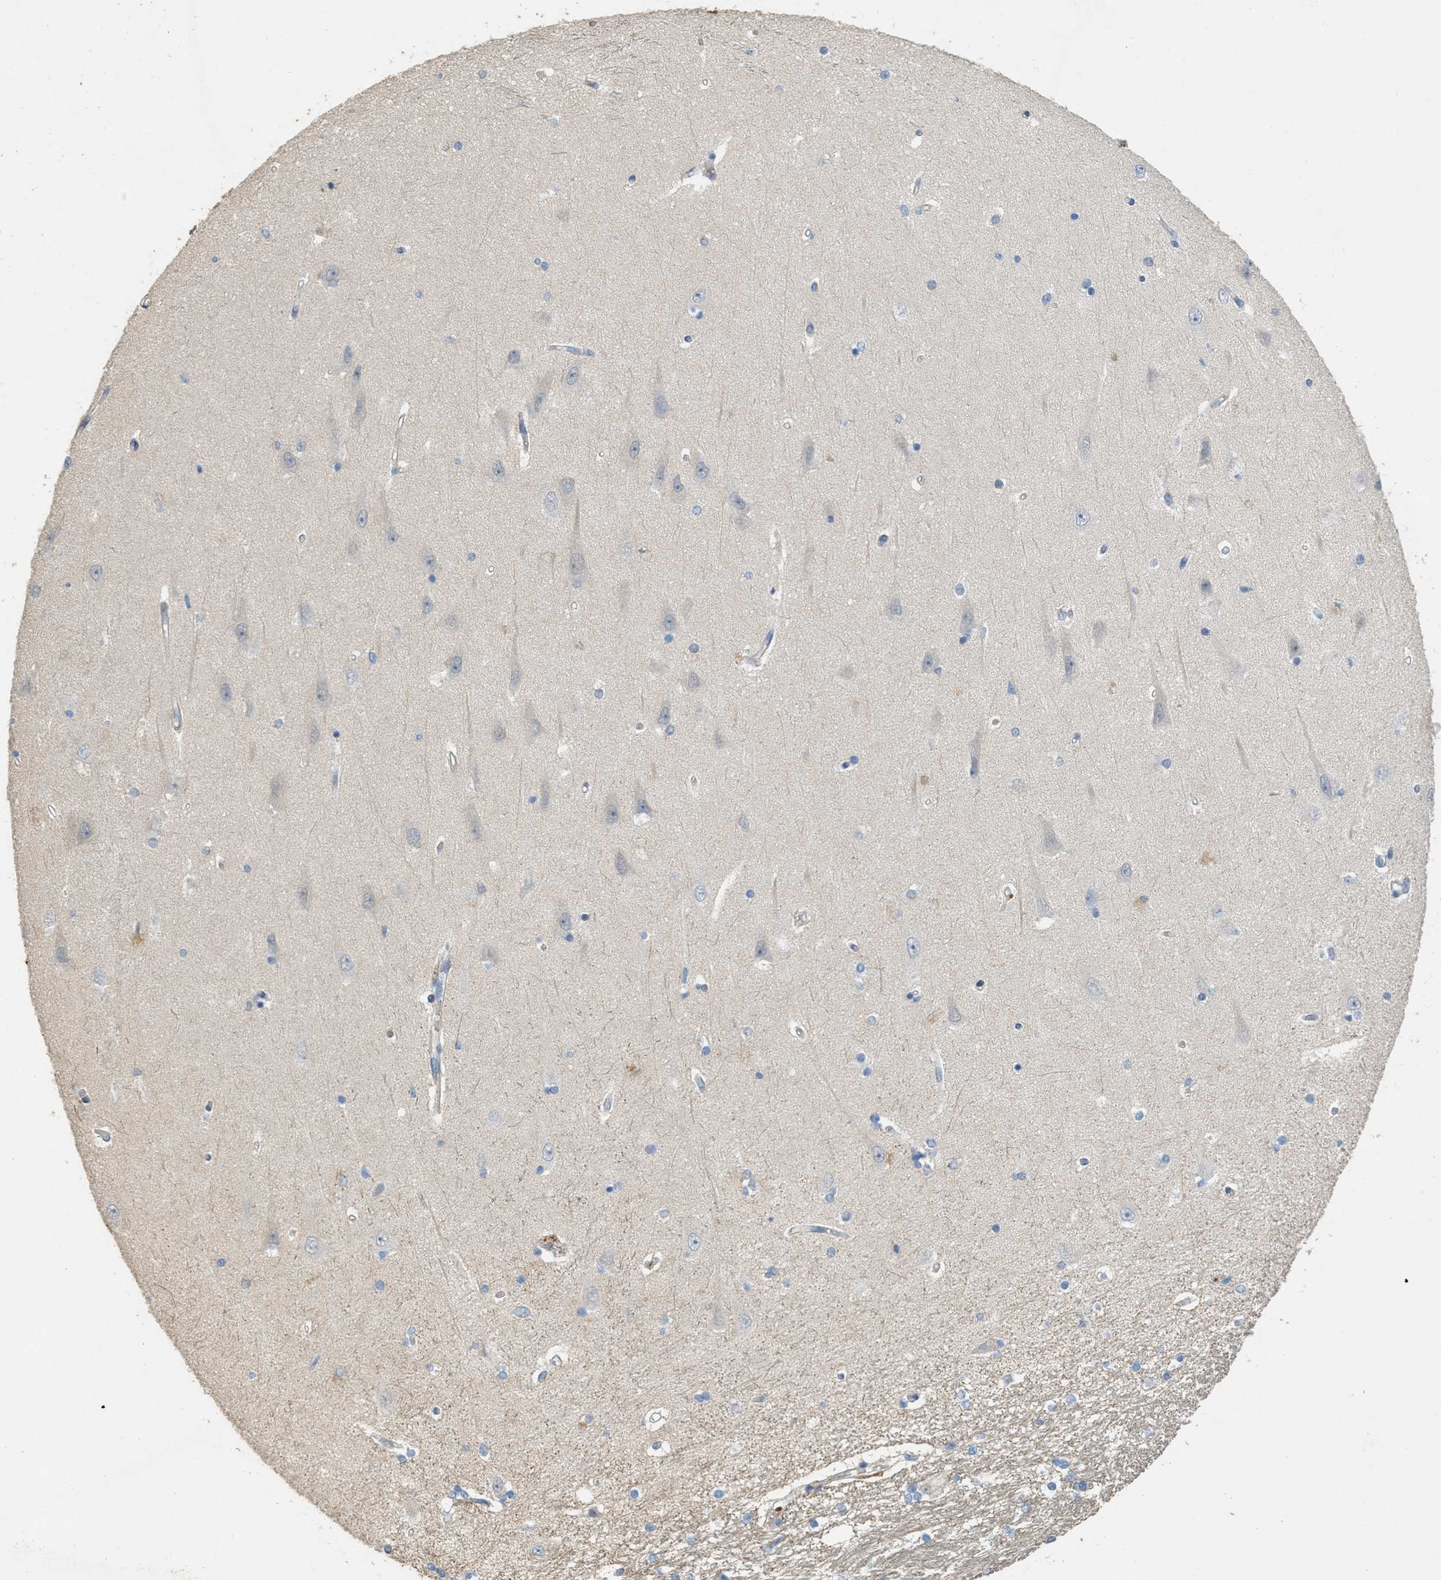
{"staining": {"intensity": "negative", "quantity": "none", "location": "none"}, "tissue": "hippocampus", "cell_type": "Glial cells", "image_type": "normal", "snomed": [{"axis": "morphology", "description": "Normal tissue, NOS"}, {"axis": "topography", "description": "Hippocampus"}], "caption": "Glial cells show no significant protein positivity in benign hippocampus.", "gene": "MRS2", "patient": {"sex": "male", "age": 45}}